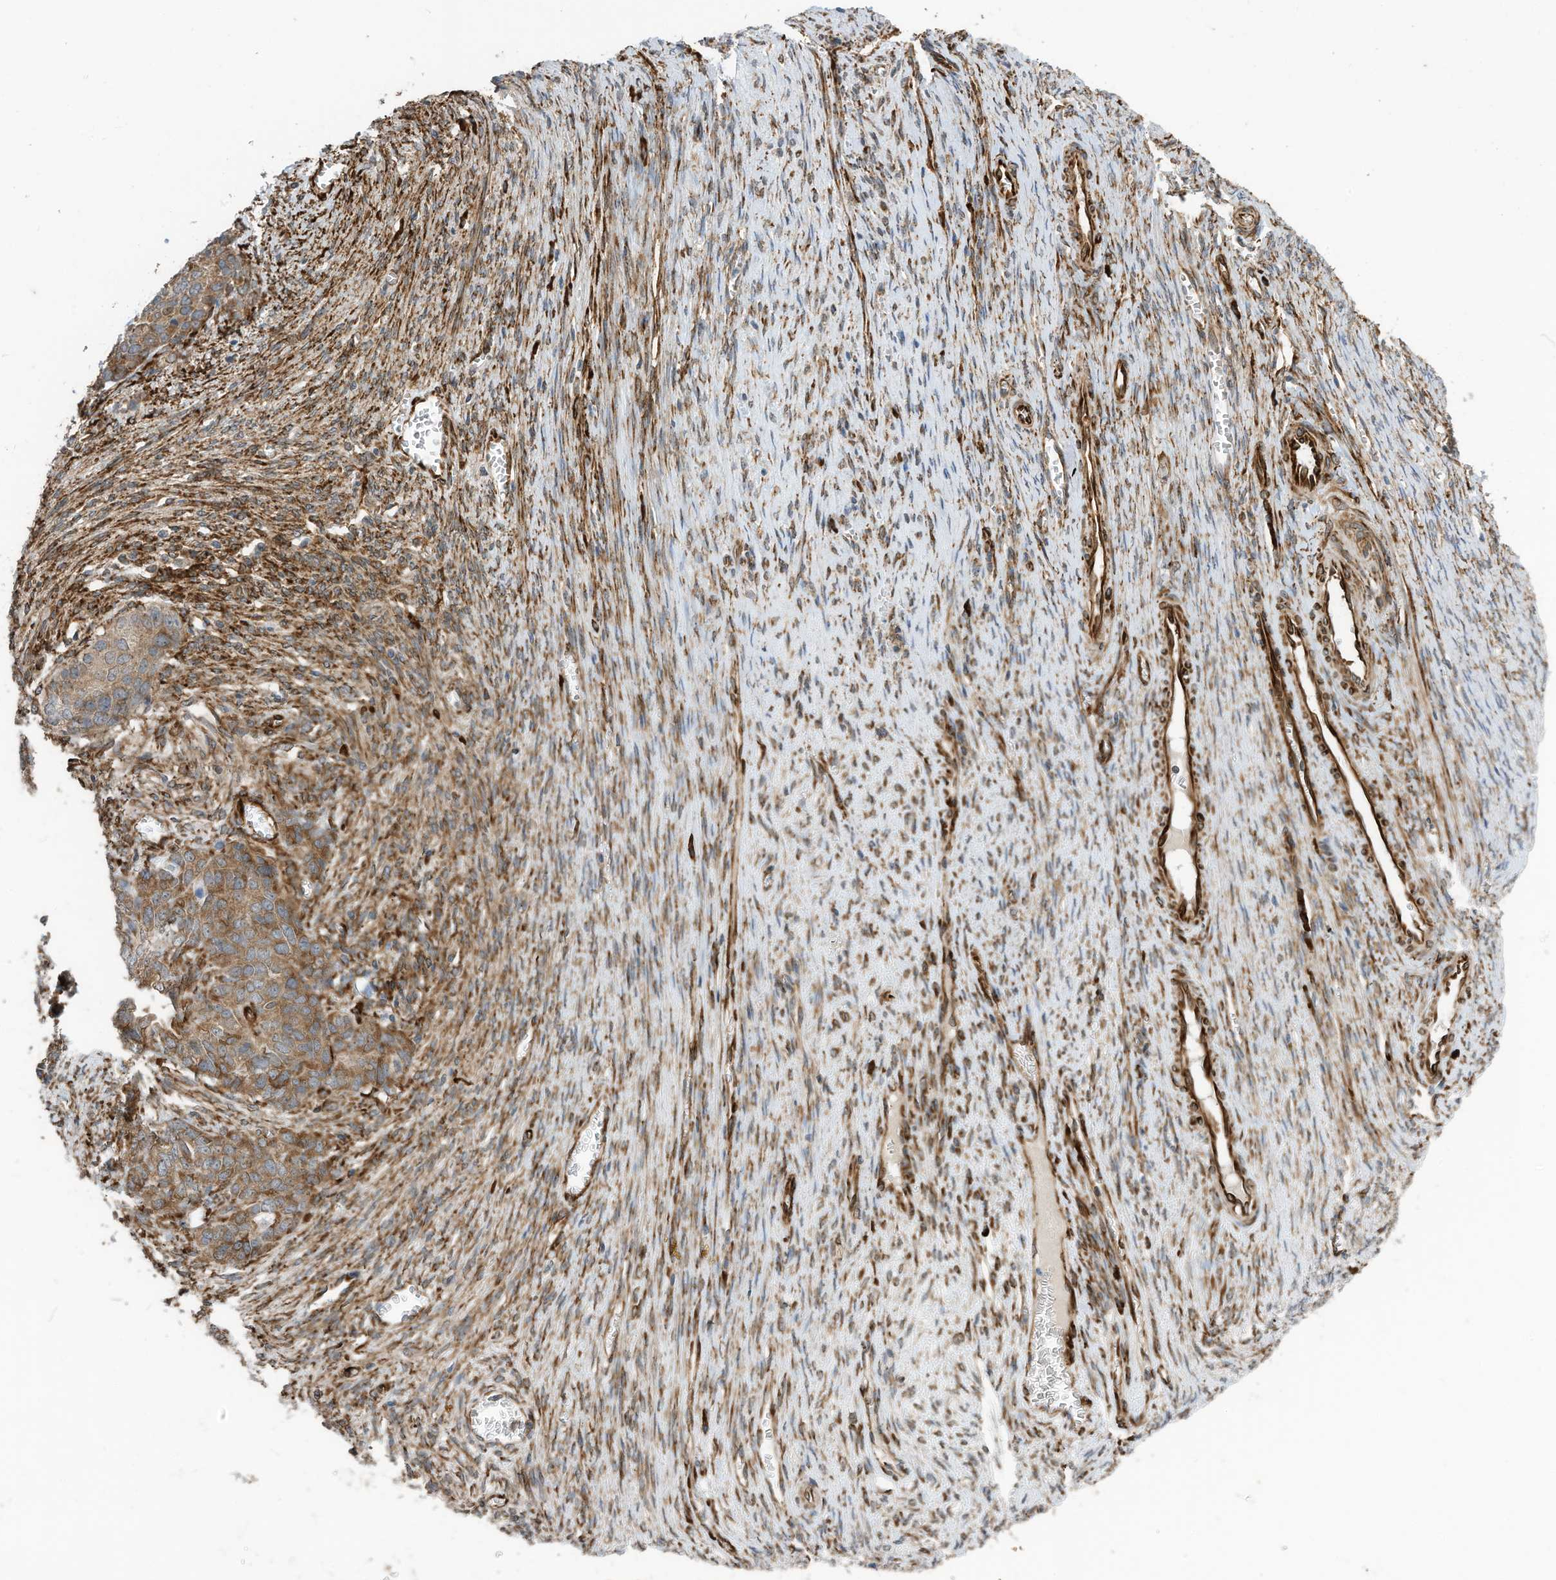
{"staining": {"intensity": "moderate", "quantity": "25%-75%", "location": "cytoplasmic/membranous"}, "tissue": "ovarian cancer", "cell_type": "Tumor cells", "image_type": "cancer", "snomed": [{"axis": "morphology", "description": "Cystadenocarcinoma, serous, NOS"}, {"axis": "topography", "description": "Ovary"}], "caption": "This image displays immunohistochemistry staining of human serous cystadenocarcinoma (ovarian), with medium moderate cytoplasmic/membranous expression in about 25%-75% of tumor cells.", "gene": "ZBTB45", "patient": {"sex": "female", "age": 44}}